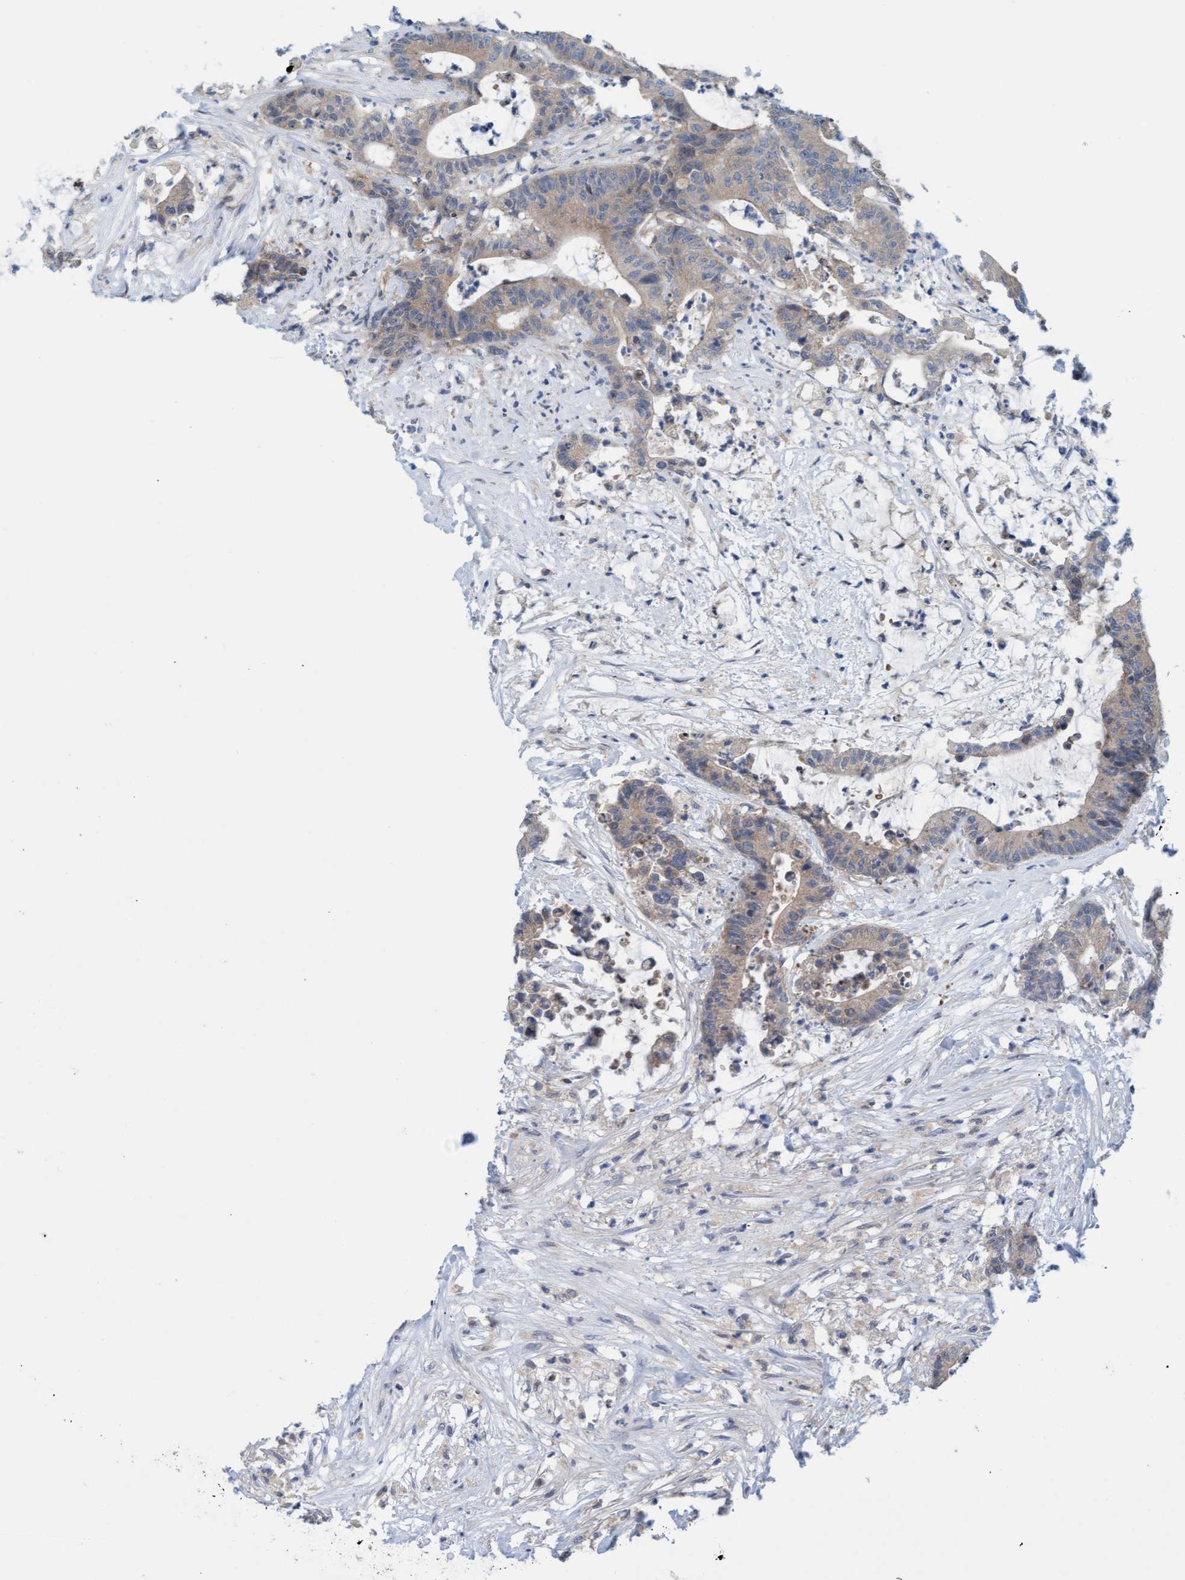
{"staining": {"intensity": "weak", "quantity": "<25%", "location": "cytoplasmic/membranous"}, "tissue": "colorectal cancer", "cell_type": "Tumor cells", "image_type": "cancer", "snomed": [{"axis": "morphology", "description": "Adenocarcinoma, NOS"}, {"axis": "topography", "description": "Colon"}], "caption": "Immunohistochemical staining of human colorectal cancer displays no significant positivity in tumor cells.", "gene": "KLHL25", "patient": {"sex": "female", "age": 84}}